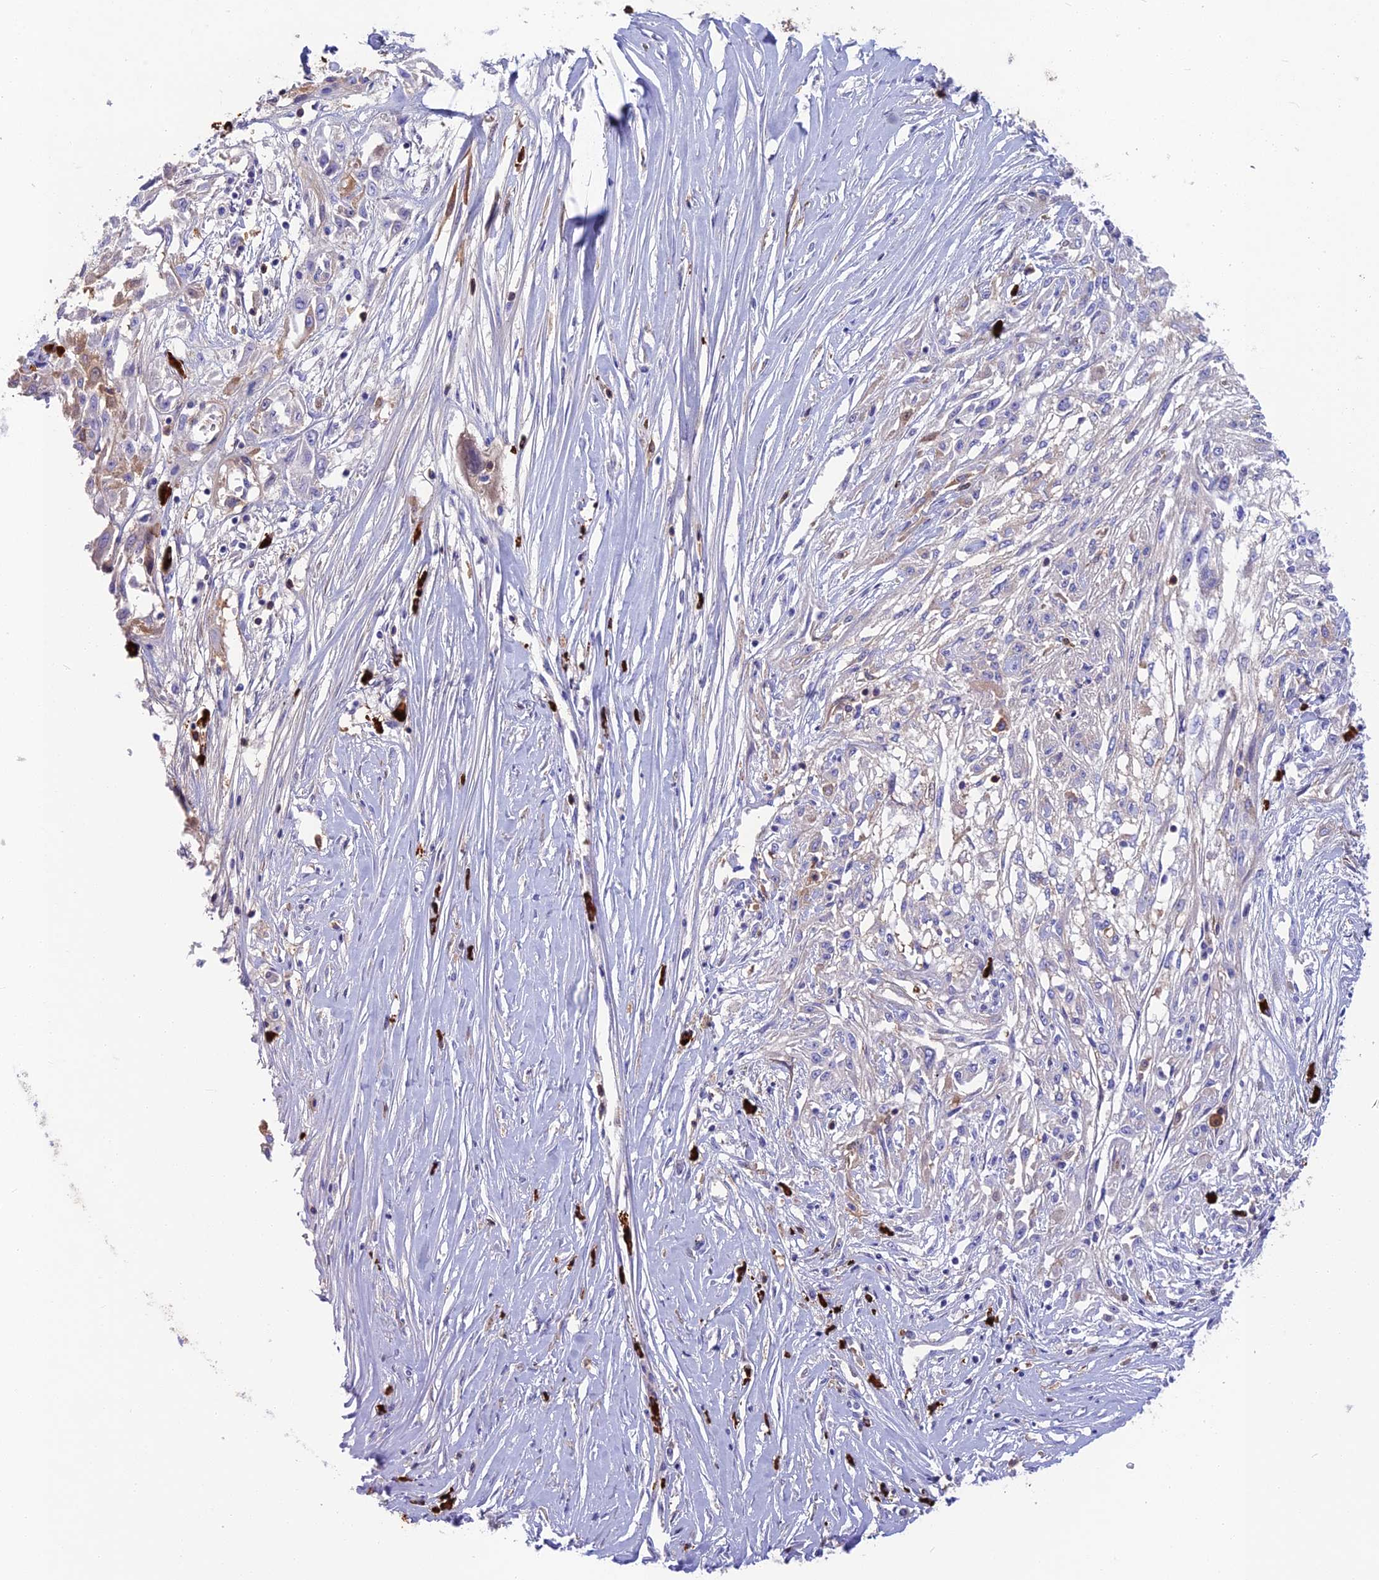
{"staining": {"intensity": "weak", "quantity": "<25%", "location": "cytoplasmic/membranous"}, "tissue": "skin cancer", "cell_type": "Tumor cells", "image_type": "cancer", "snomed": [{"axis": "morphology", "description": "Squamous cell carcinoma, NOS"}, {"axis": "morphology", "description": "Squamous cell carcinoma, metastatic, NOS"}, {"axis": "topography", "description": "Skin"}, {"axis": "topography", "description": "Lymph node"}], "caption": "Tumor cells are negative for protein expression in human squamous cell carcinoma (skin).", "gene": "SNAP91", "patient": {"sex": "male", "age": 75}}